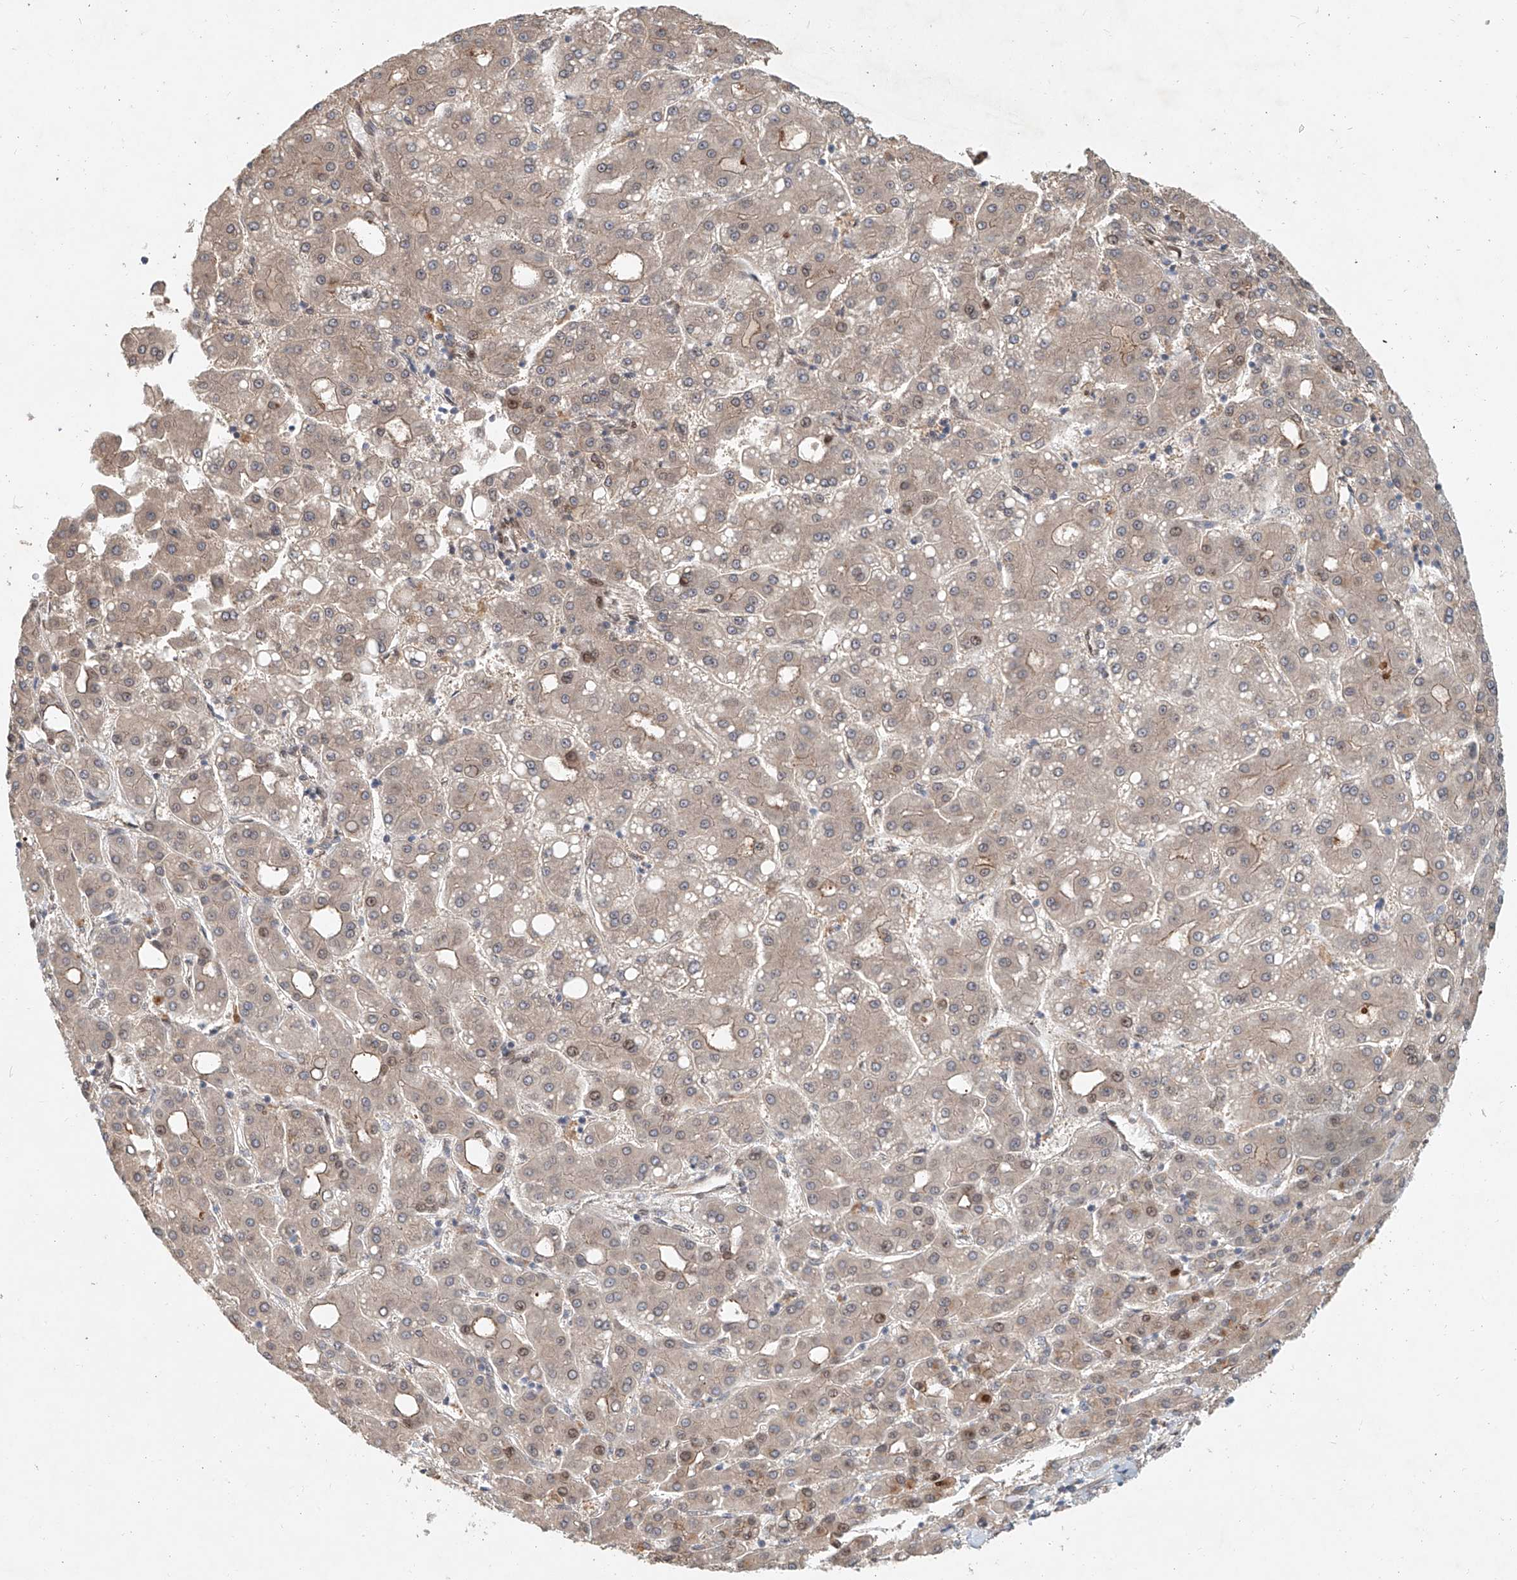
{"staining": {"intensity": "moderate", "quantity": "<25%", "location": "cytoplasmic/membranous,nuclear"}, "tissue": "liver cancer", "cell_type": "Tumor cells", "image_type": "cancer", "snomed": [{"axis": "morphology", "description": "Carcinoma, Hepatocellular, NOS"}, {"axis": "topography", "description": "Liver"}], "caption": "Immunohistochemistry image of neoplastic tissue: human liver cancer stained using IHC demonstrates low levels of moderate protein expression localized specifically in the cytoplasmic/membranous and nuclear of tumor cells, appearing as a cytoplasmic/membranous and nuclear brown color.", "gene": "SASH1", "patient": {"sex": "male", "age": 65}}